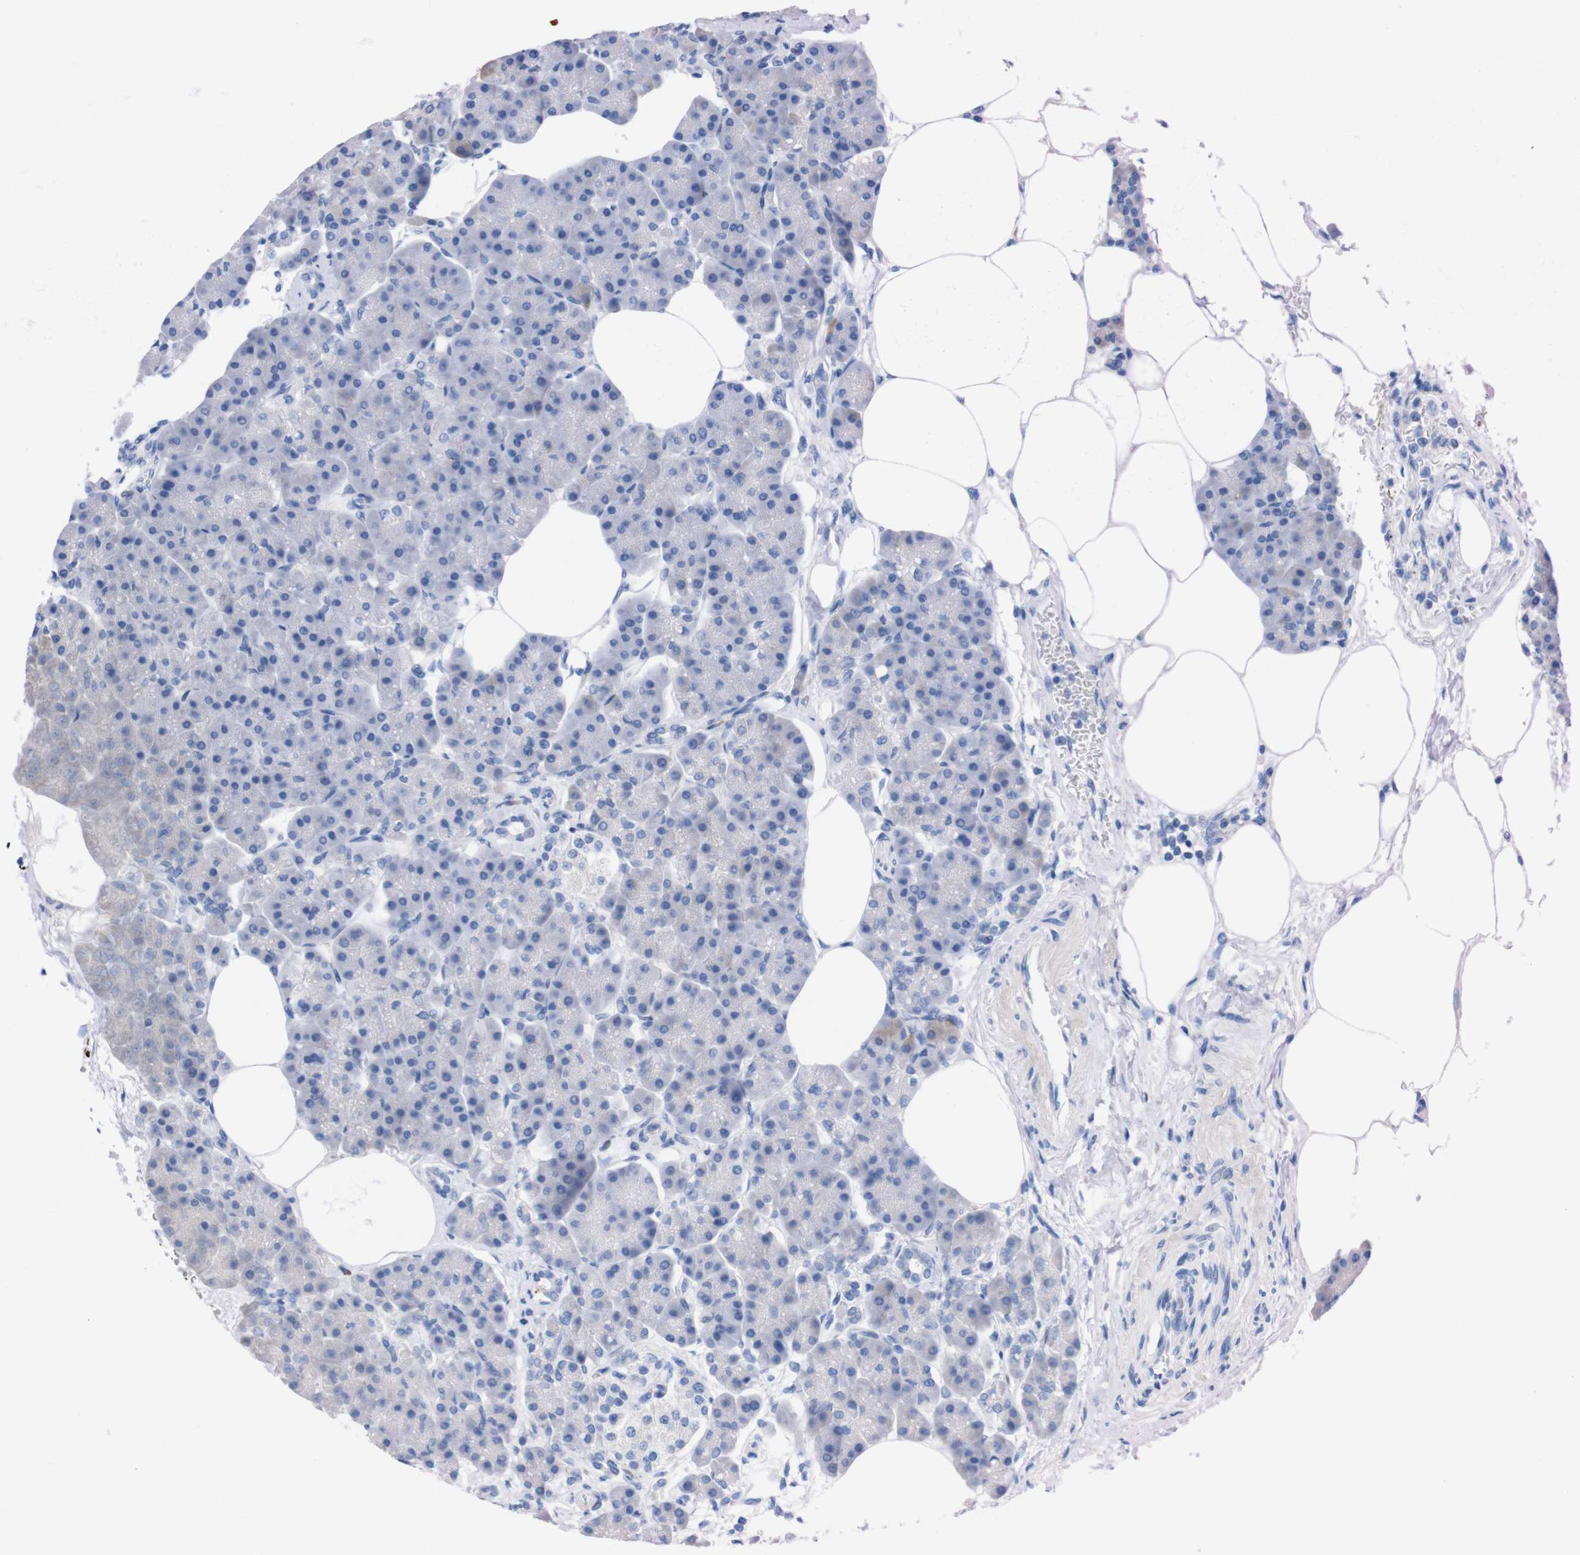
{"staining": {"intensity": "negative", "quantity": "none", "location": "none"}, "tissue": "pancreas", "cell_type": "Exocrine glandular cells", "image_type": "normal", "snomed": [{"axis": "morphology", "description": "Normal tissue, NOS"}, {"axis": "topography", "description": "Pancreas"}], "caption": "IHC histopathology image of normal human pancreas stained for a protein (brown), which exhibits no staining in exocrine glandular cells. (DAB (3,3'-diaminobenzidine) immunohistochemistry (IHC), high magnification).", "gene": "P2RY12", "patient": {"sex": "female", "age": 70}}